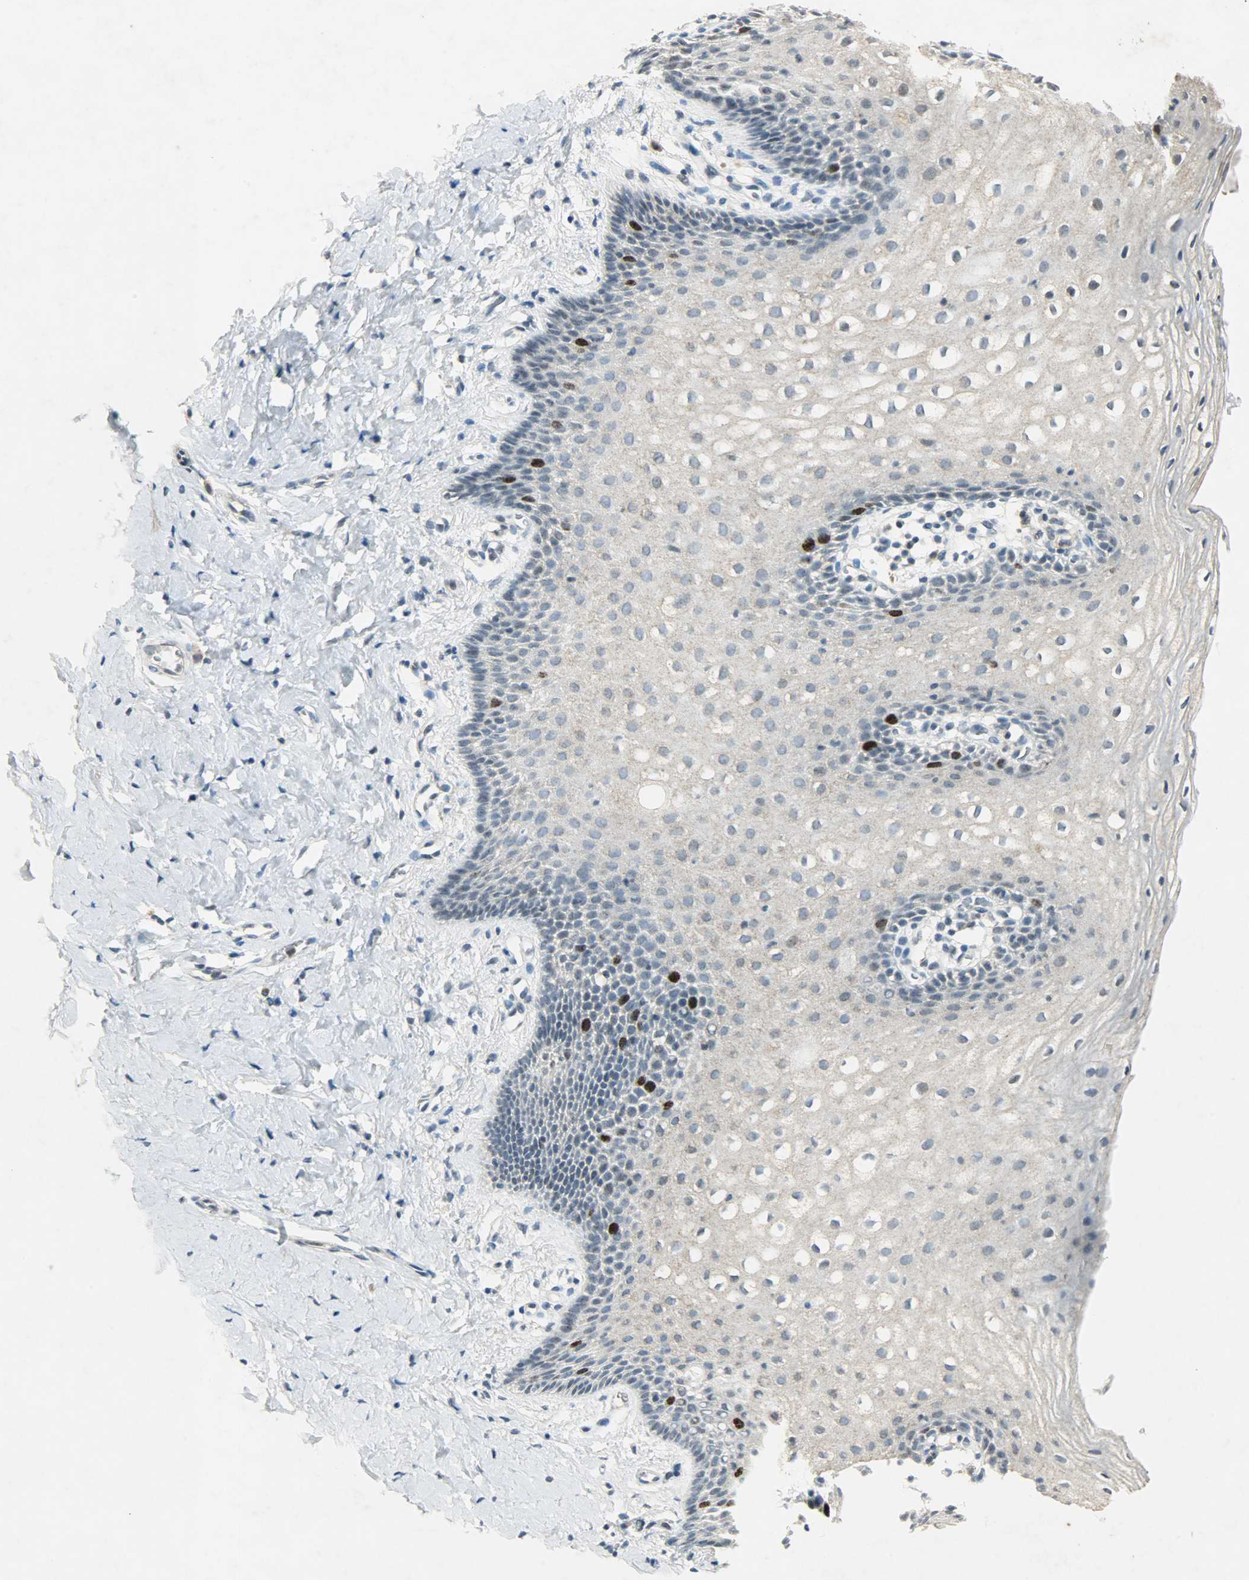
{"staining": {"intensity": "strong", "quantity": "<25%", "location": "nuclear"}, "tissue": "vagina", "cell_type": "Squamous epithelial cells", "image_type": "normal", "snomed": [{"axis": "morphology", "description": "Normal tissue, NOS"}, {"axis": "topography", "description": "Vagina"}], "caption": "Brown immunohistochemical staining in benign human vagina displays strong nuclear staining in about <25% of squamous epithelial cells. (DAB (3,3'-diaminobenzidine) IHC, brown staining for protein, blue staining for nuclei).", "gene": "AURKB", "patient": {"sex": "female", "age": 55}}